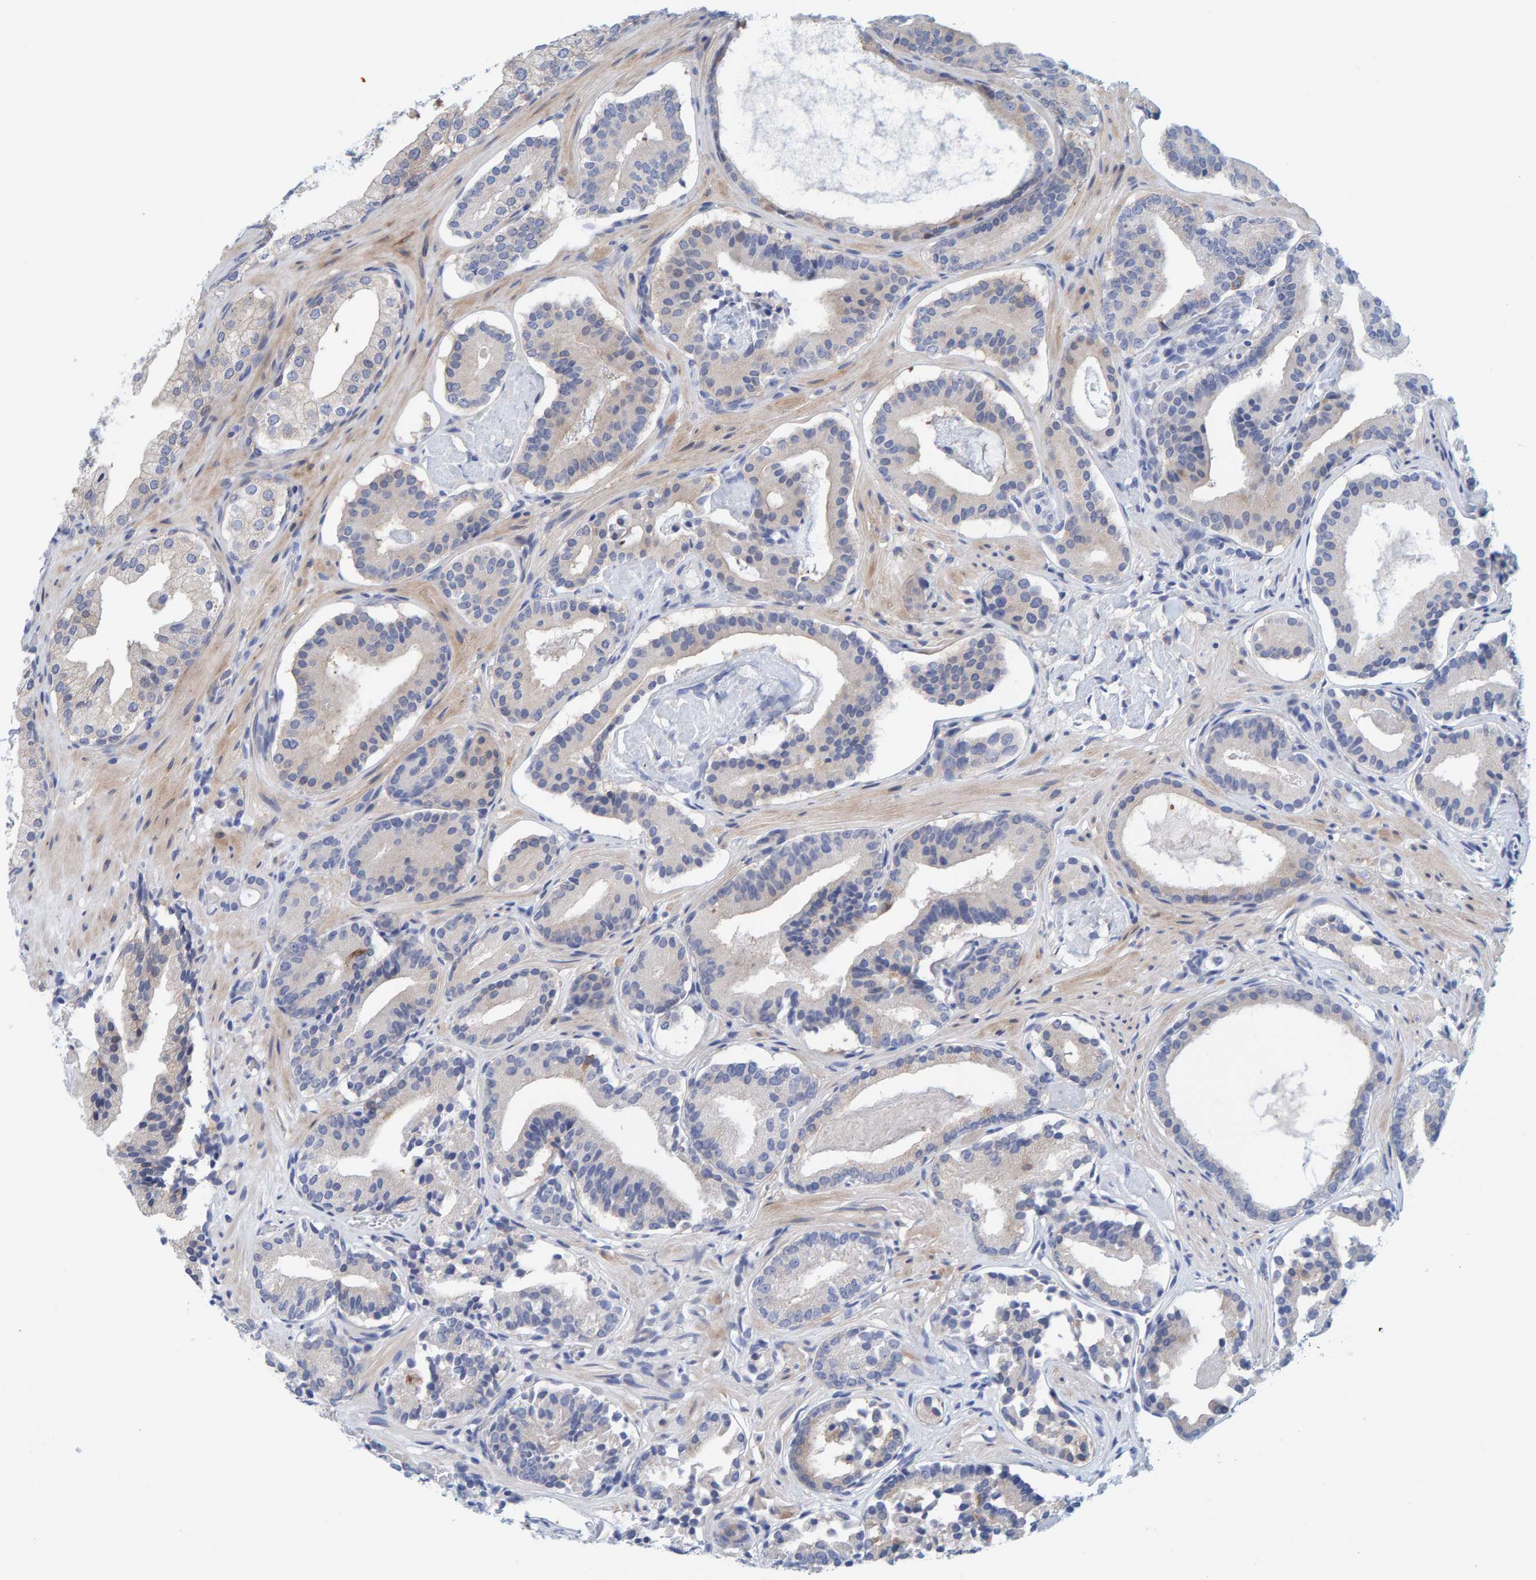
{"staining": {"intensity": "negative", "quantity": "none", "location": "none"}, "tissue": "prostate cancer", "cell_type": "Tumor cells", "image_type": "cancer", "snomed": [{"axis": "morphology", "description": "Adenocarcinoma, Low grade"}, {"axis": "topography", "description": "Prostate"}], "caption": "Protein analysis of low-grade adenocarcinoma (prostate) exhibits no significant positivity in tumor cells.", "gene": "KLHL11", "patient": {"sex": "male", "age": 51}}